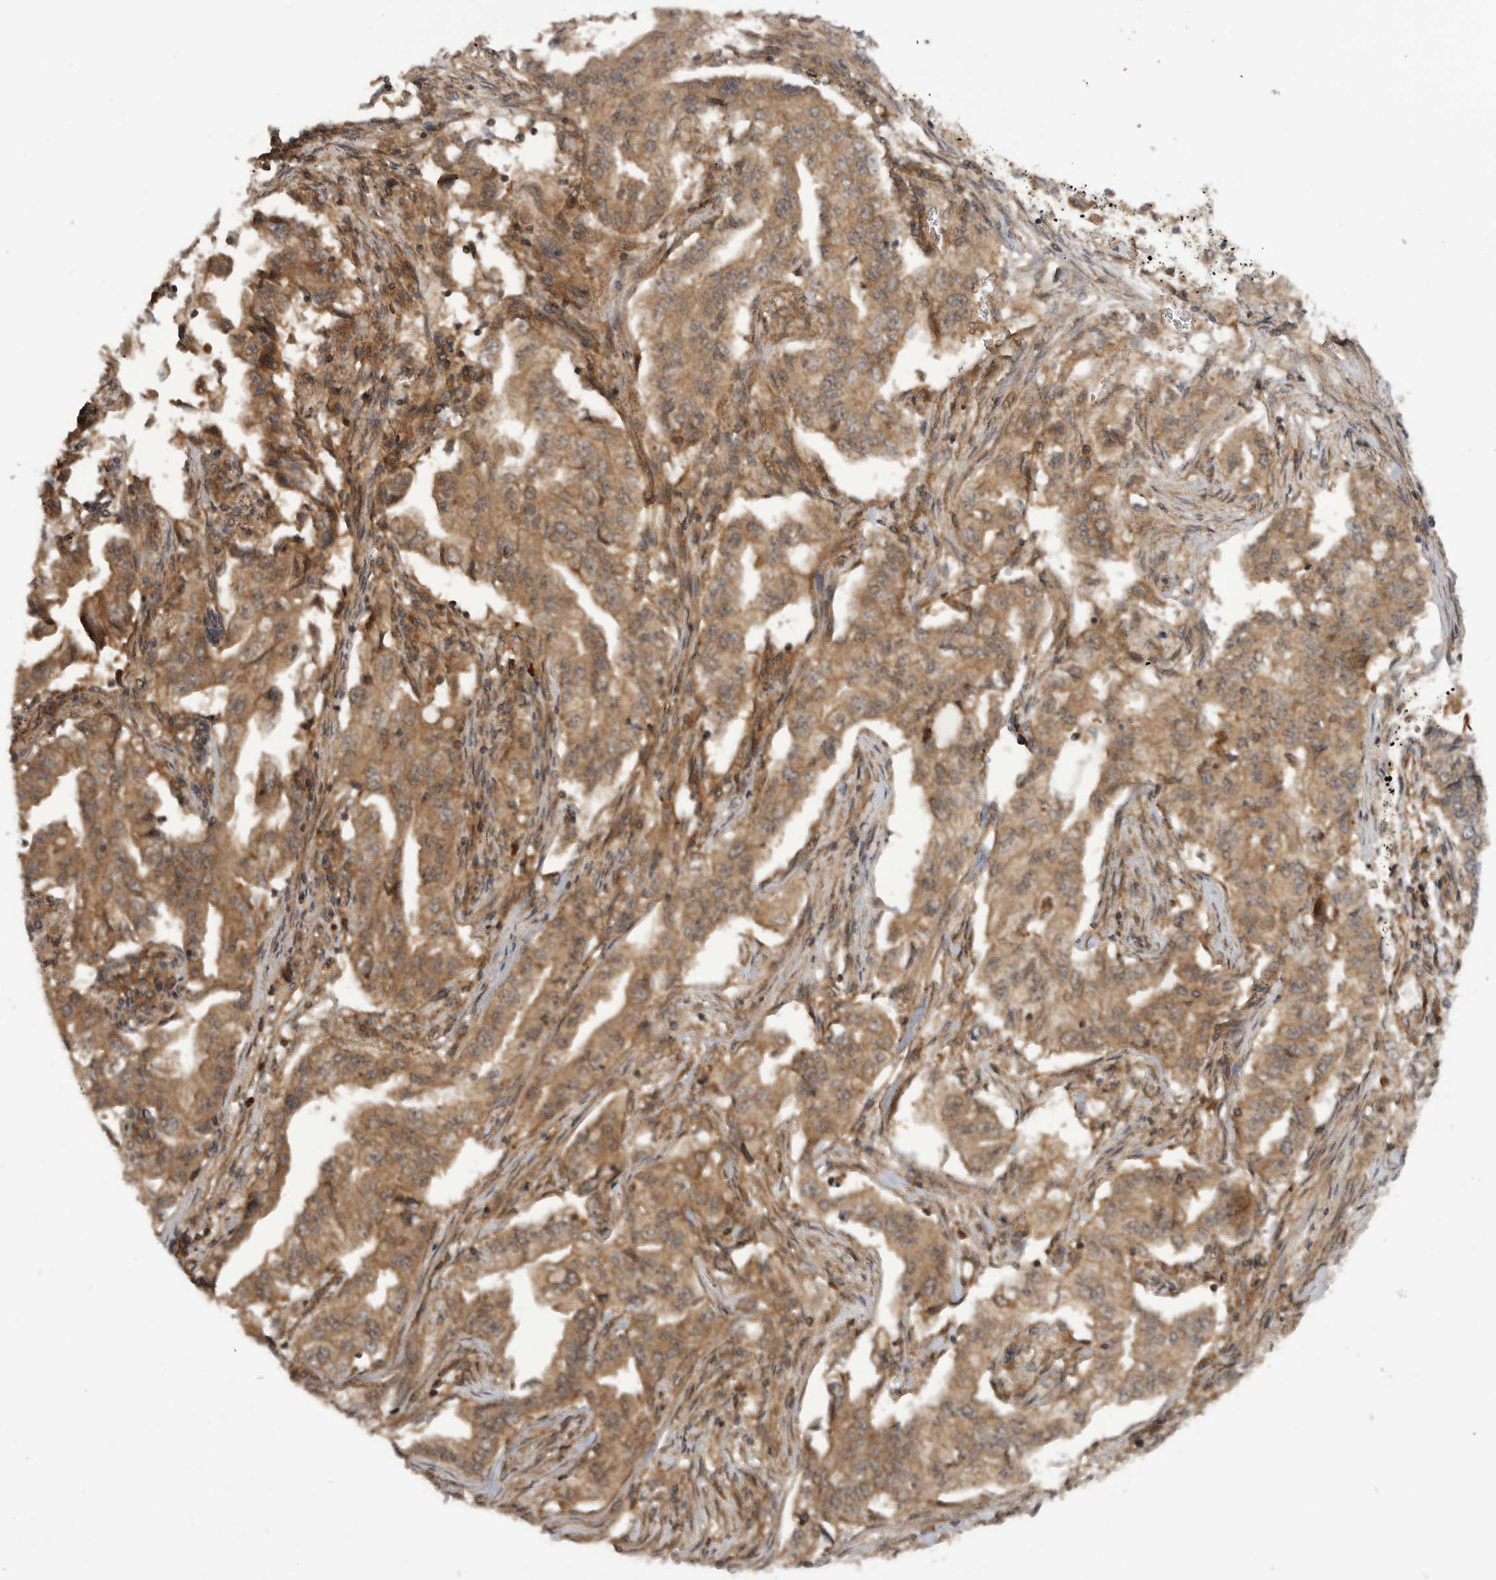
{"staining": {"intensity": "moderate", "quantity": ">75%", "location": "cytoplasmic/membranous"}, "tissue": "lung cancer", "cell_type": "Tumor cells", "image_type": "cancer", "snomed": [{"axis": "morphology", "description": "Adenocarcinoma, NOS"}, {"axis": "topography", "description": "Lung"}], "caption": "Lung cancer (adenocarcinoma) stained with a brown dye demonstrates moderate cytoplasmic/membranous positive positivity in about >75% of tumor cells.", "gene": "PRDX4", "patient": {"sex": "female", "age": 51}}